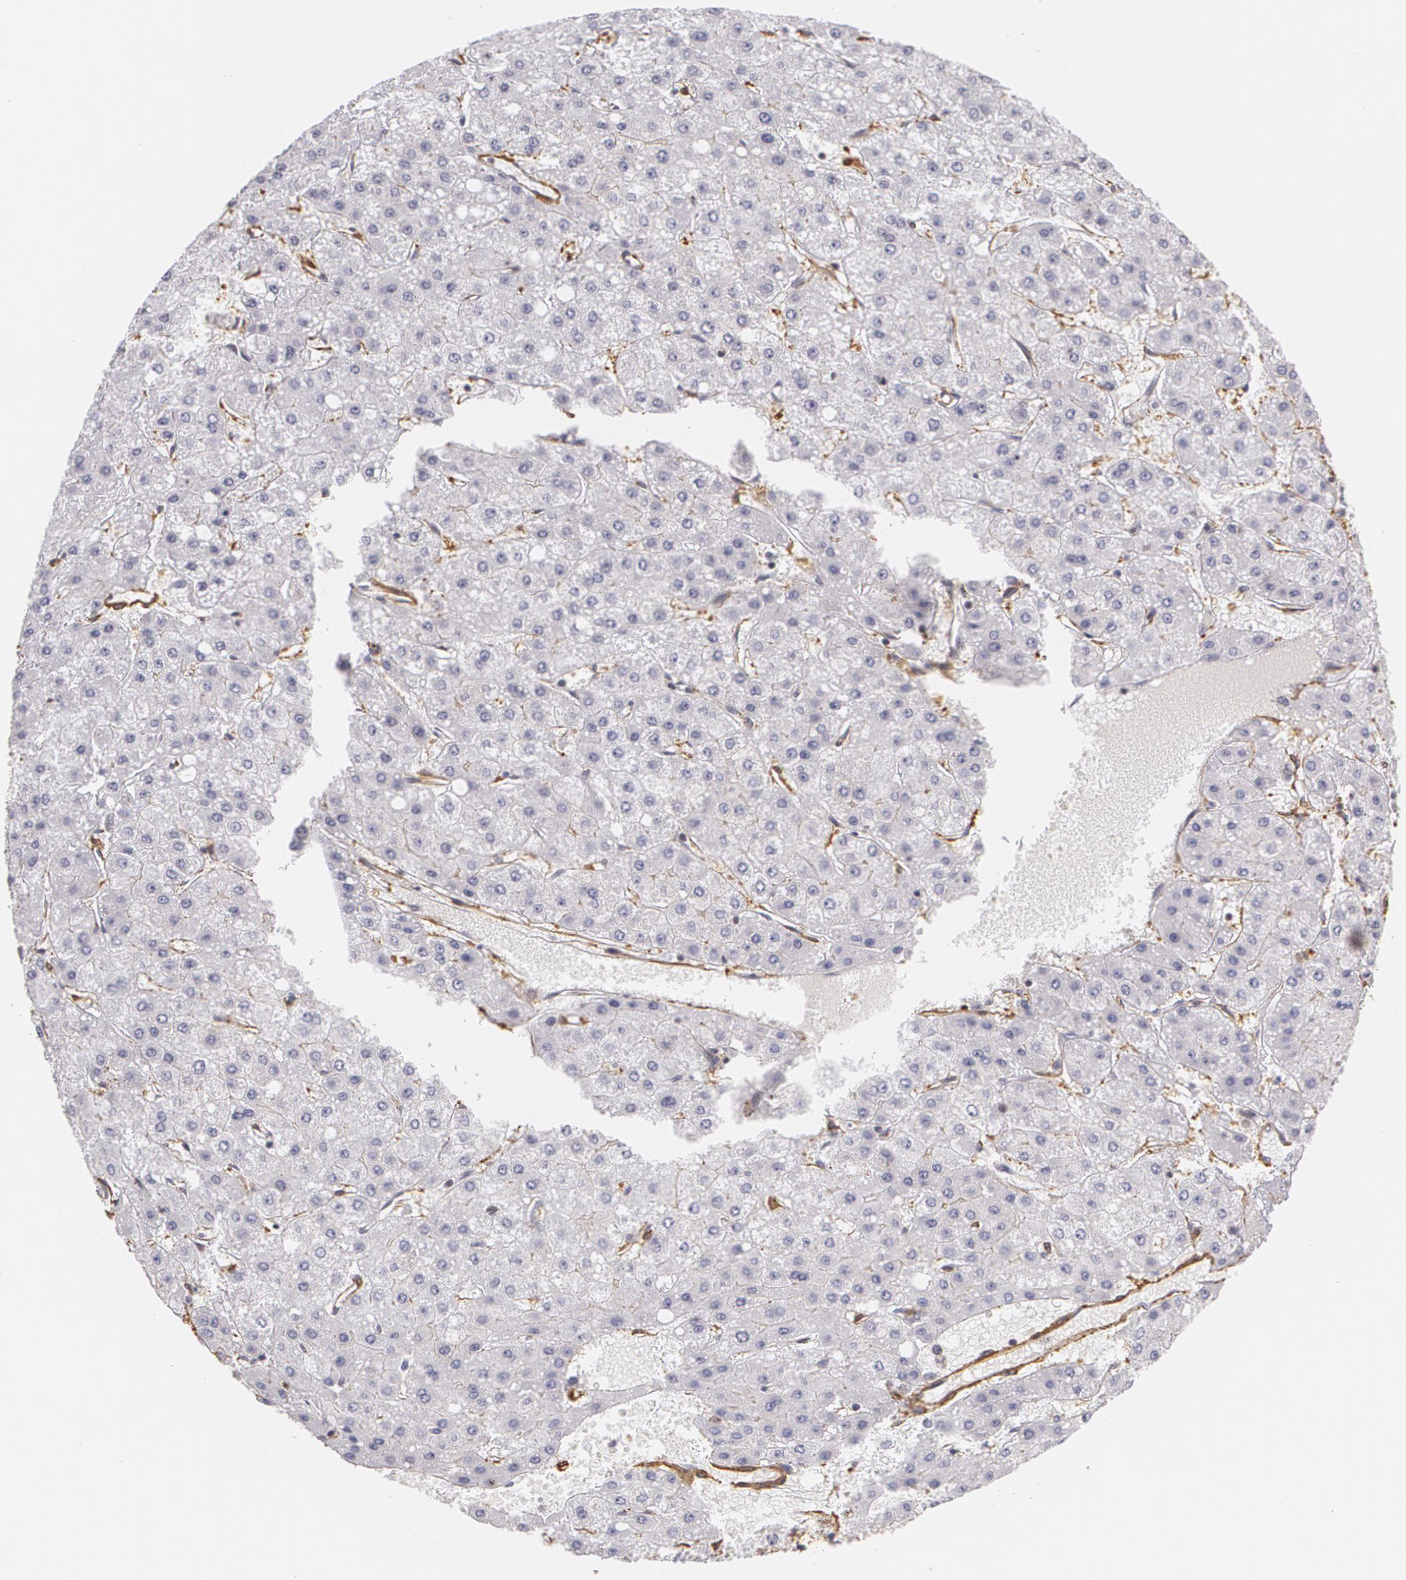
{"staining": {"intensity": "negative", "quantity": "none", "location": "none"}, "tissue": "liver cancer", "cell_type": "Tumor cells", "image_type": "cancer", "snomed": [{"axis": "morphology", "description": "Carcinoma, Hepatocellular, NOS"}, {"axis": "topography", "description": "Liver"}], "caption": "An IHC image of liver cancer is shown. There is no staining in tumor cells of liver cancer. (DAB (3,3'-diaminobenzidine) immunohistochemistry, high magnification).", "gene": "VAMP1", "patient": {"sex": "female", "age": 52}}